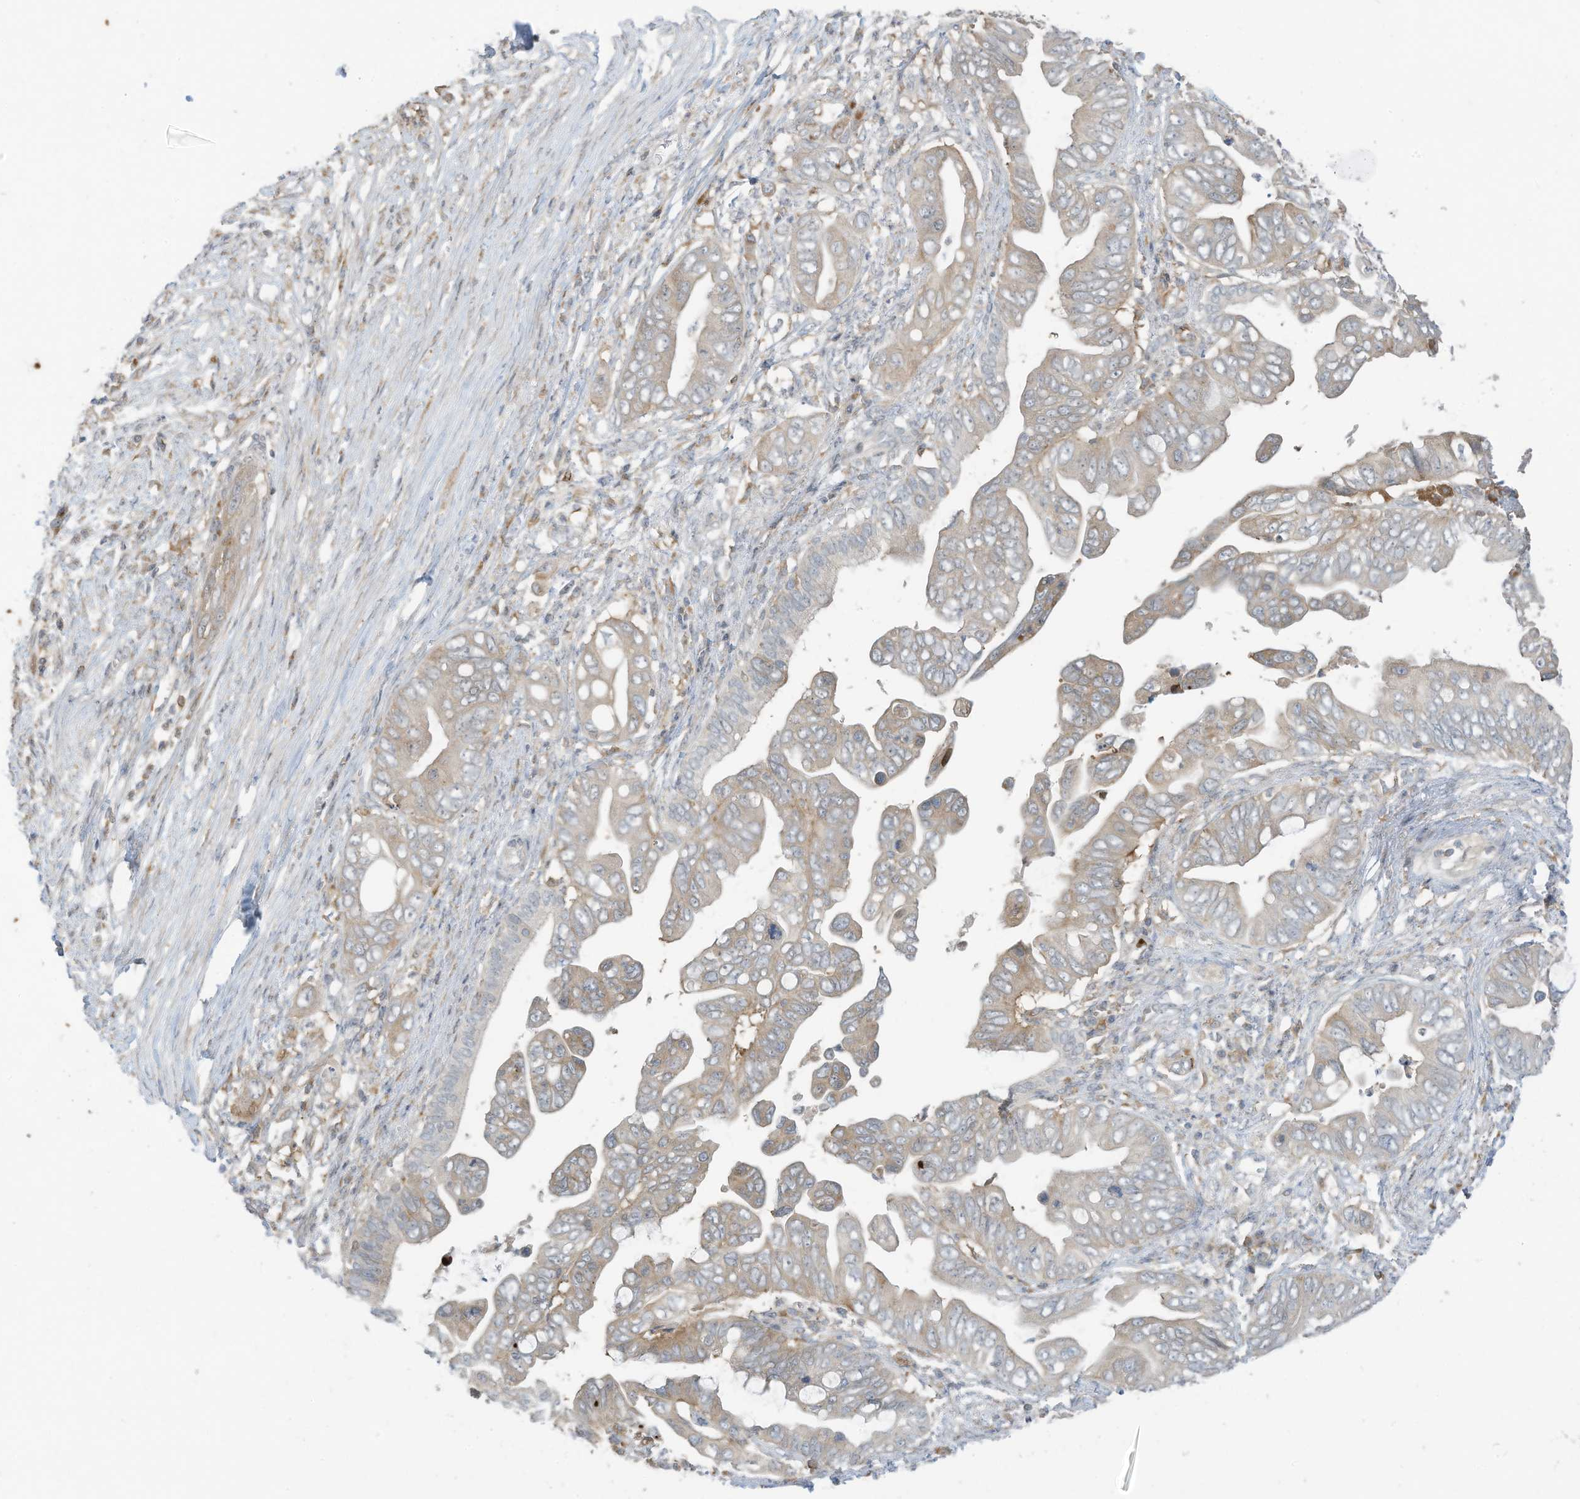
{"staining": {"intensity": "weak", "quantity": "25%-75%", "location": "cytoplasmic/membranous"}, "tissue": "pancreatic cancer", "cell_type": "Tumor cells", "image_type": "cancer", "snomed": [{"axis": "morphology", "description": "Adenocarcinoma, NOS"}, {"axis": "topography", "description": "Pancreas"}], "caption": "Pancreatic adenocarcinoma stained with immunohistochemistry demonstrates weak cytoplasmic/membranous expression in approximately 25%-75% of tumor cells.", "gene": "DZIP3", "patient": {"sex": "male", "age": 75}}